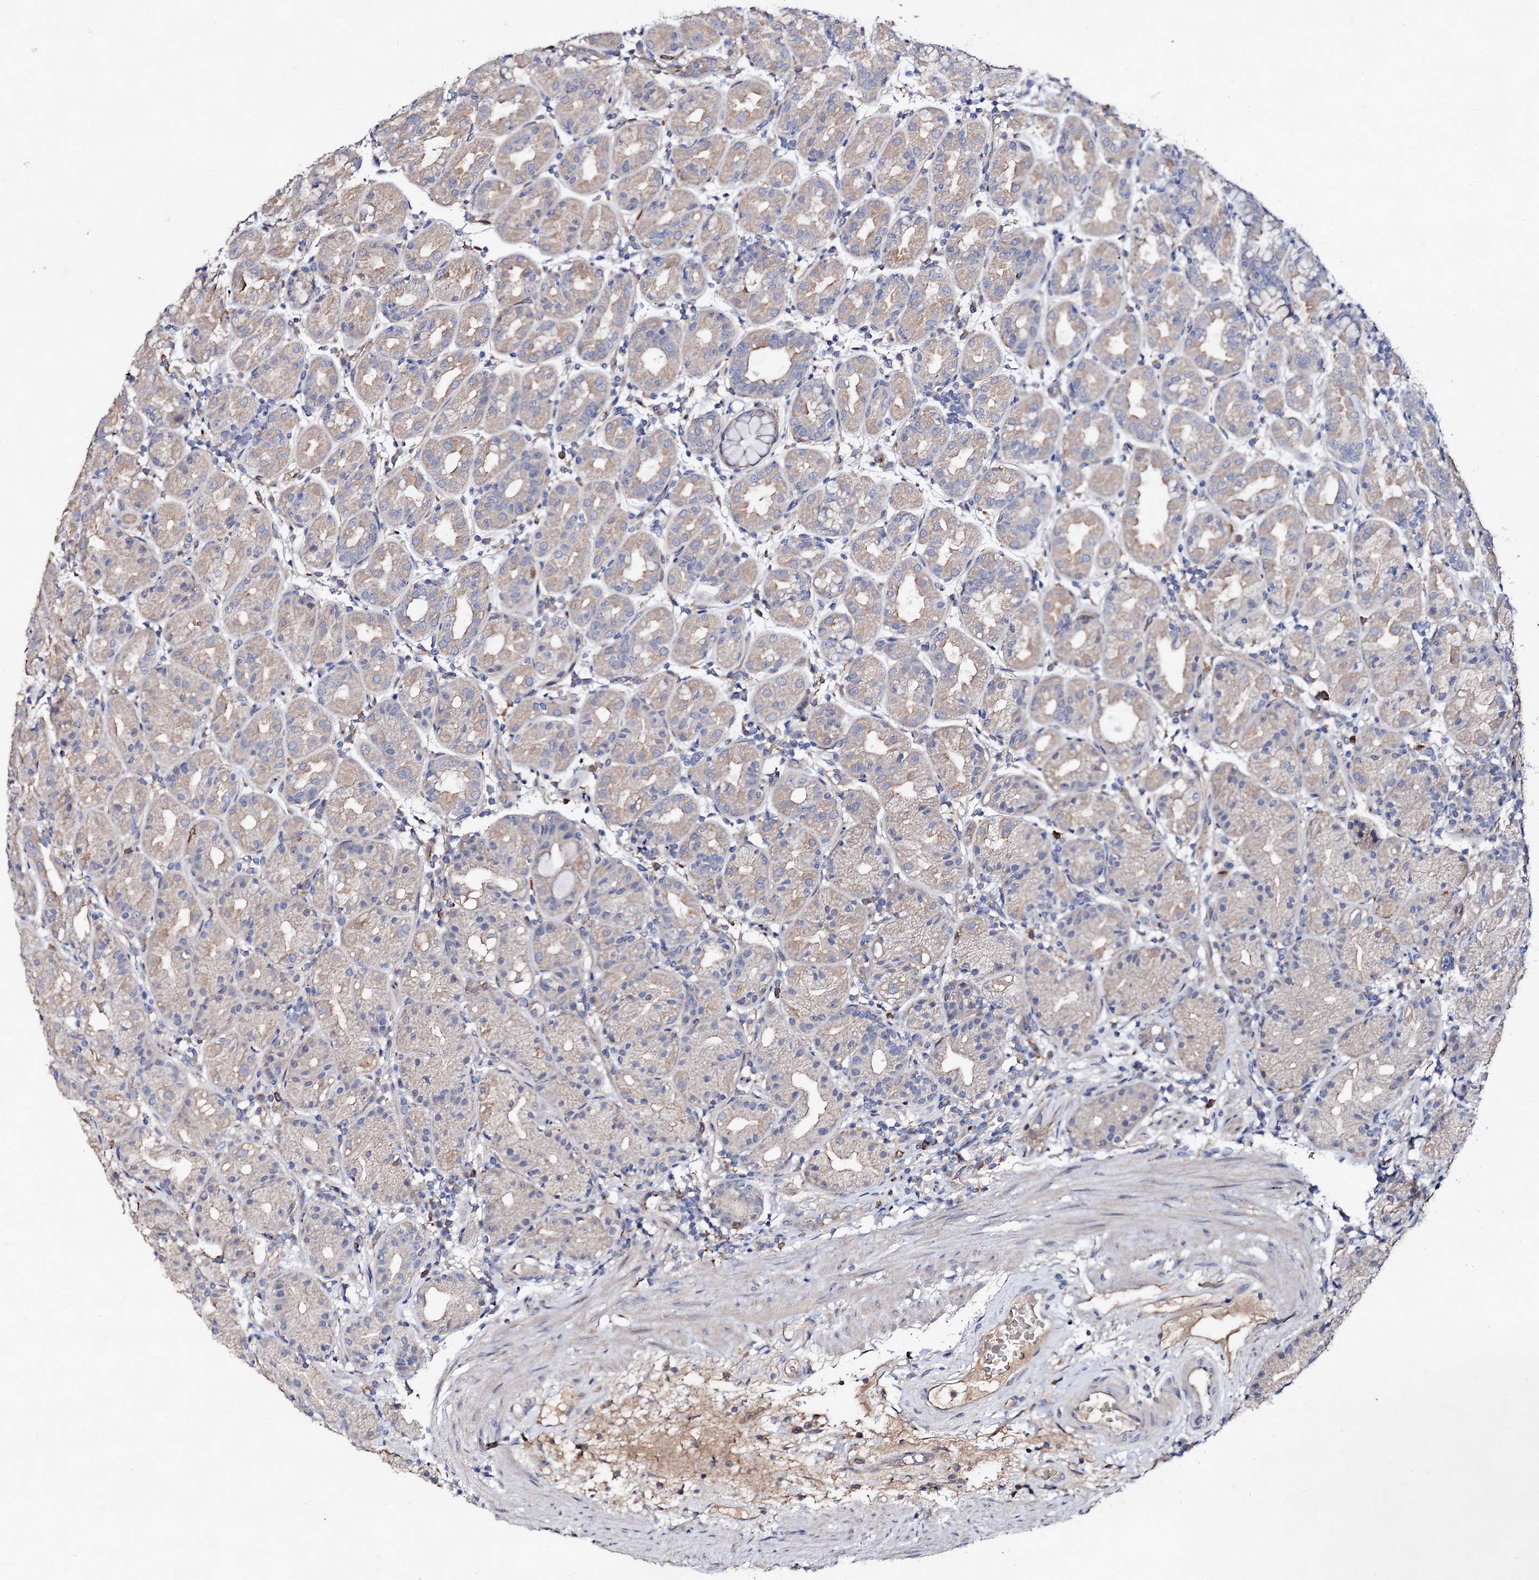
{"staining": {"intensity": "weak", "quantity": "25%-75%", "location": "cytoplasmic/membranous"}, "tissue": "stomach", "cell_type": "Glandular cells", "image_type": "normal", "snomed": [{"axis": "morphology", "description": "Normal tissue, NOS"}, {"axis": "topography", "description": "Stomach"}], "caption": "Stomach stained with DAB (3,3'-diaminobenzidine) immunohistochemistry (IHC) displays low levels of weak cytoplasmic/membranous staining in approximately 25%-75% of glandular cells.", "gene": "HVCN1", "patient": {"sex": "female", "age": 79}}